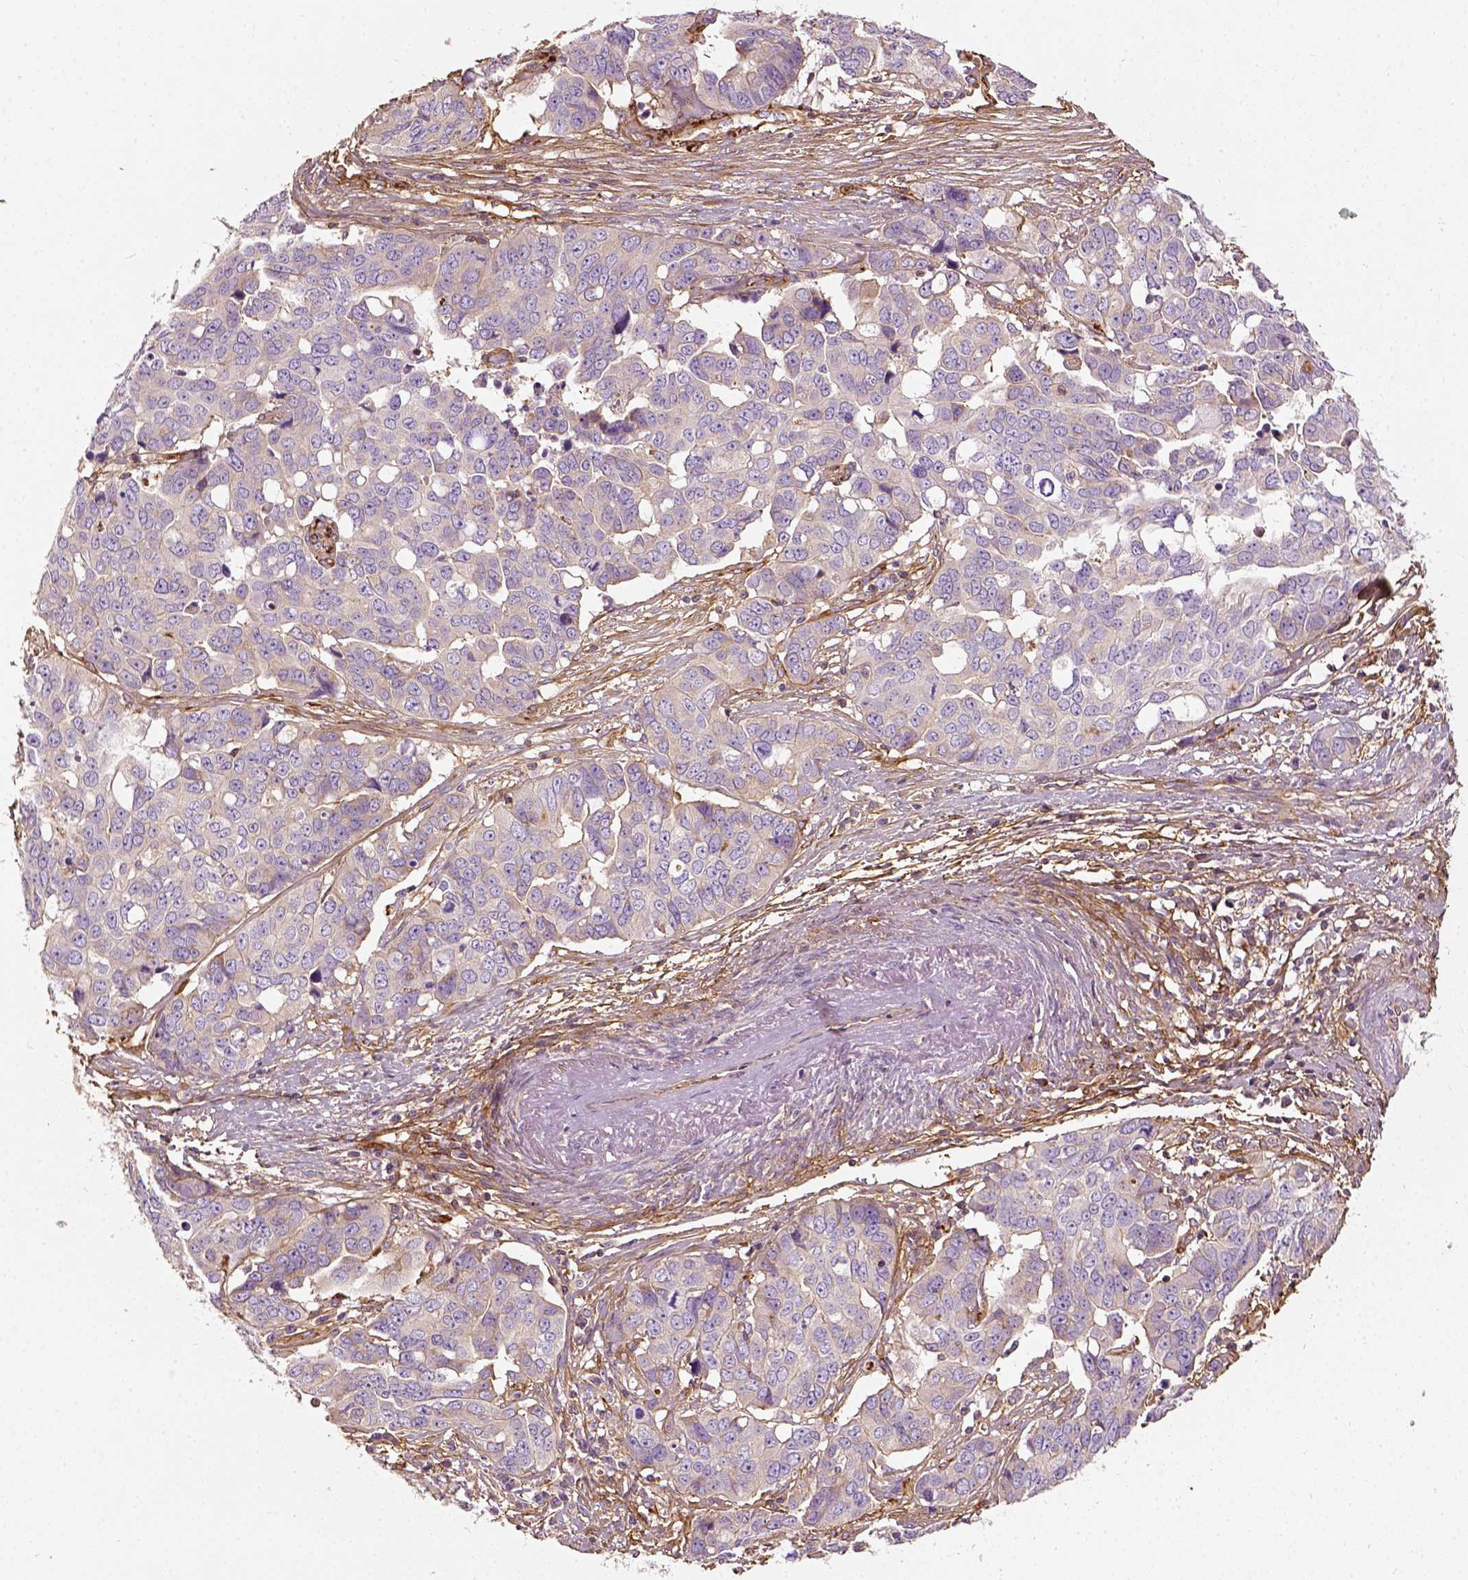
{"staining": {"intensity": "negative", "quantity": "none", "location": "none"}, "tissue": "ovarian cancer", "cell_type": "Tumor cells", "image_type": "cancer", "snomed": [{"axis": "morphology", "description": "Carcinoma, endometroid"}, {"axis": "topography", "description": "Ovary"}], "caption": "High power microscopy photomicrograph of an immunohistochemistry (IHC) image of ovarian cancer, revealing no significant expression in tumor cells.", "gene": "COL6A2", "patient": {"sex": "female", "age": 78}}